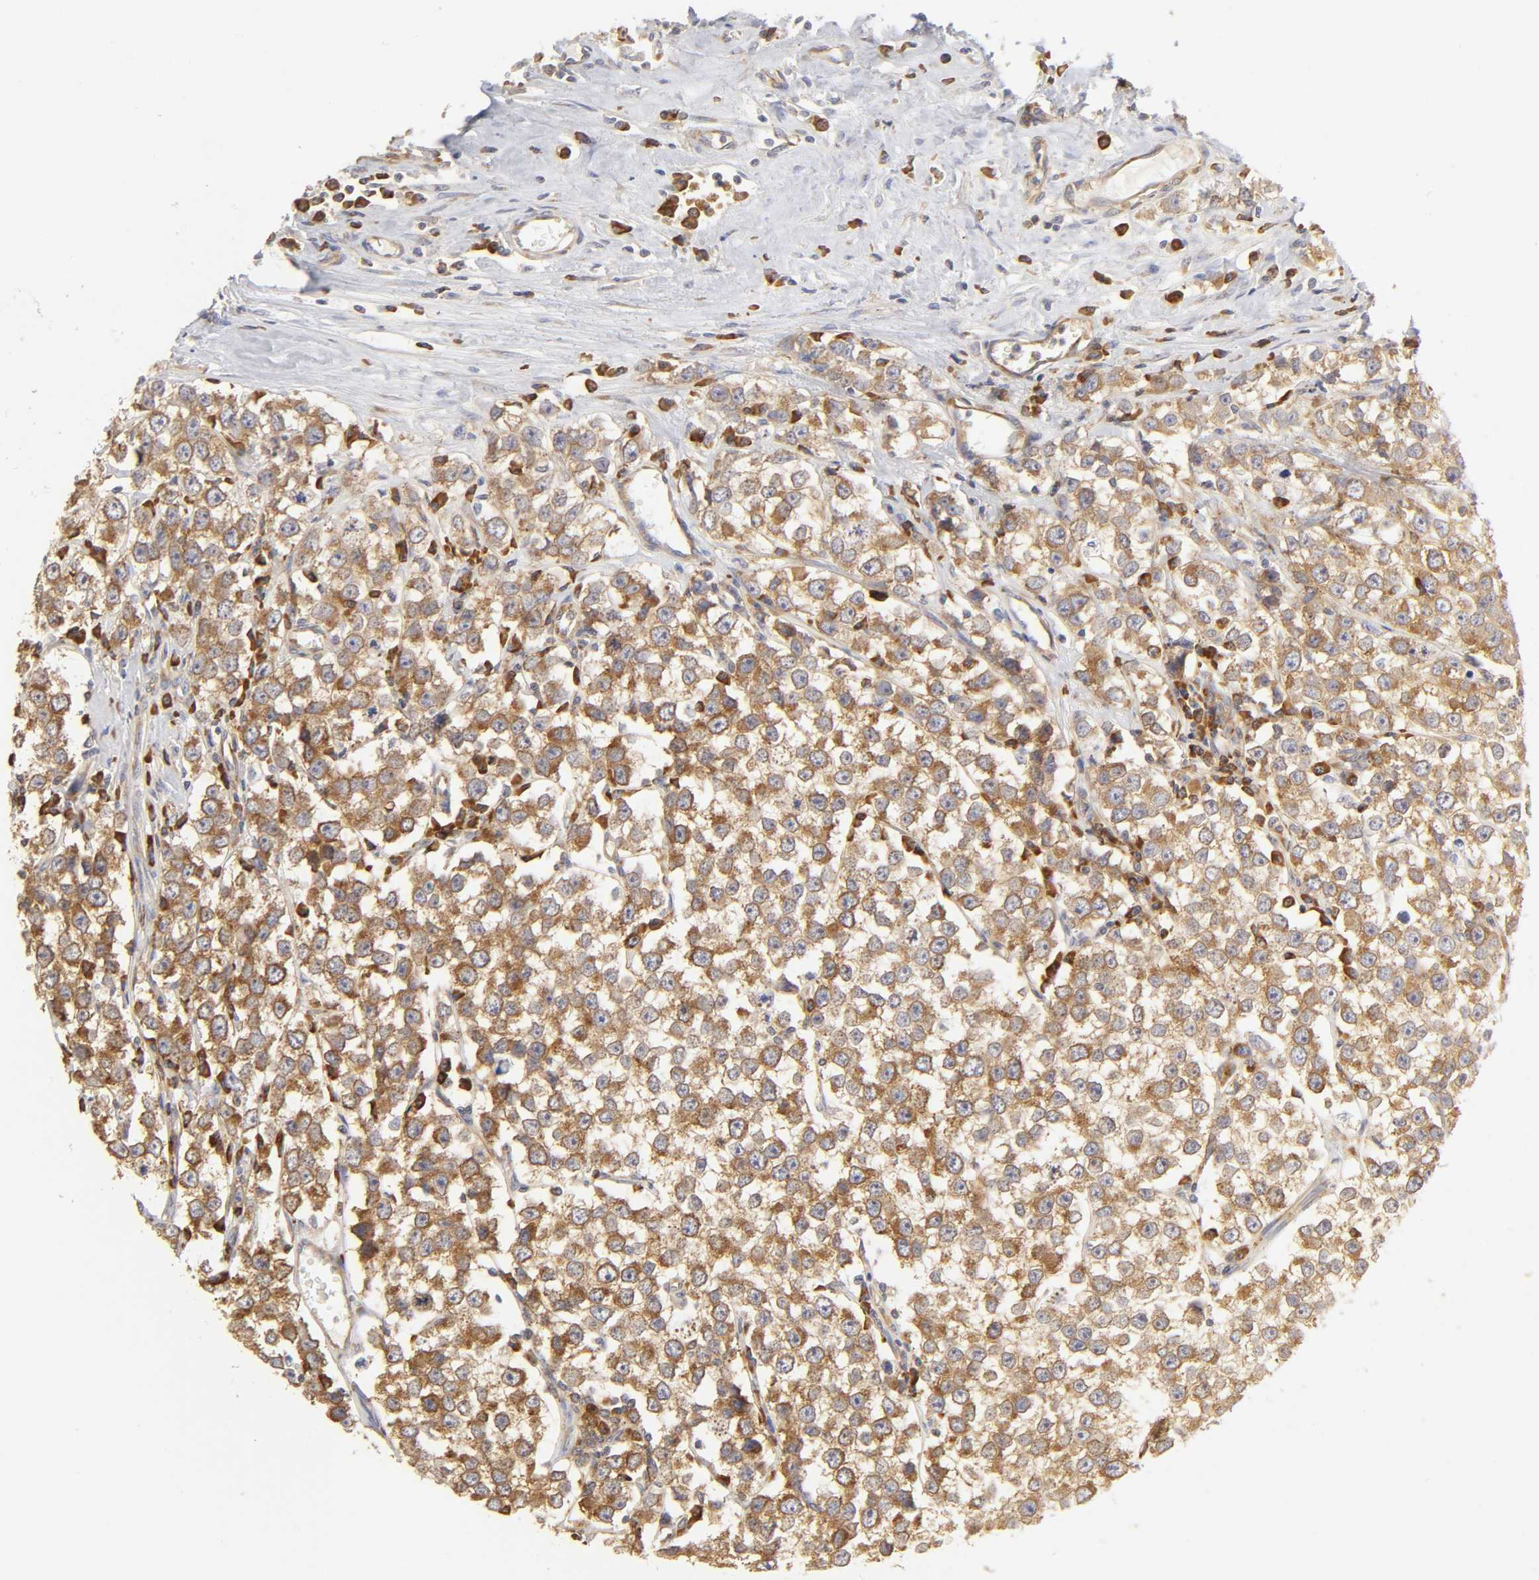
{"staining": {"intensity": "moderate", "quantity": ">75%", "location": "cytoplasmic/membranous"}, "tissue": "testis cancer", "cell_type": "Tumor cells", "image_type": "cancer", "snomed": [{"axis": "morphology", "description": "Seminoma, NOS"}, {"axis": "morphology", "description": "Carcinoma, Embryonal, NOS"}, {"axis": "topography", "description": "Testis"}], "caption": "Seminoma (testis) stained for a protein demonstrates moderate cytoplasmic/membranous positivity in tumor cells. (Stains: DAB in brown, nuclei in blue, Microscopy: brightfield microscopy at high magnification).", "gene": "RPL14", "patient": {"sex": "male", "age": 52}}